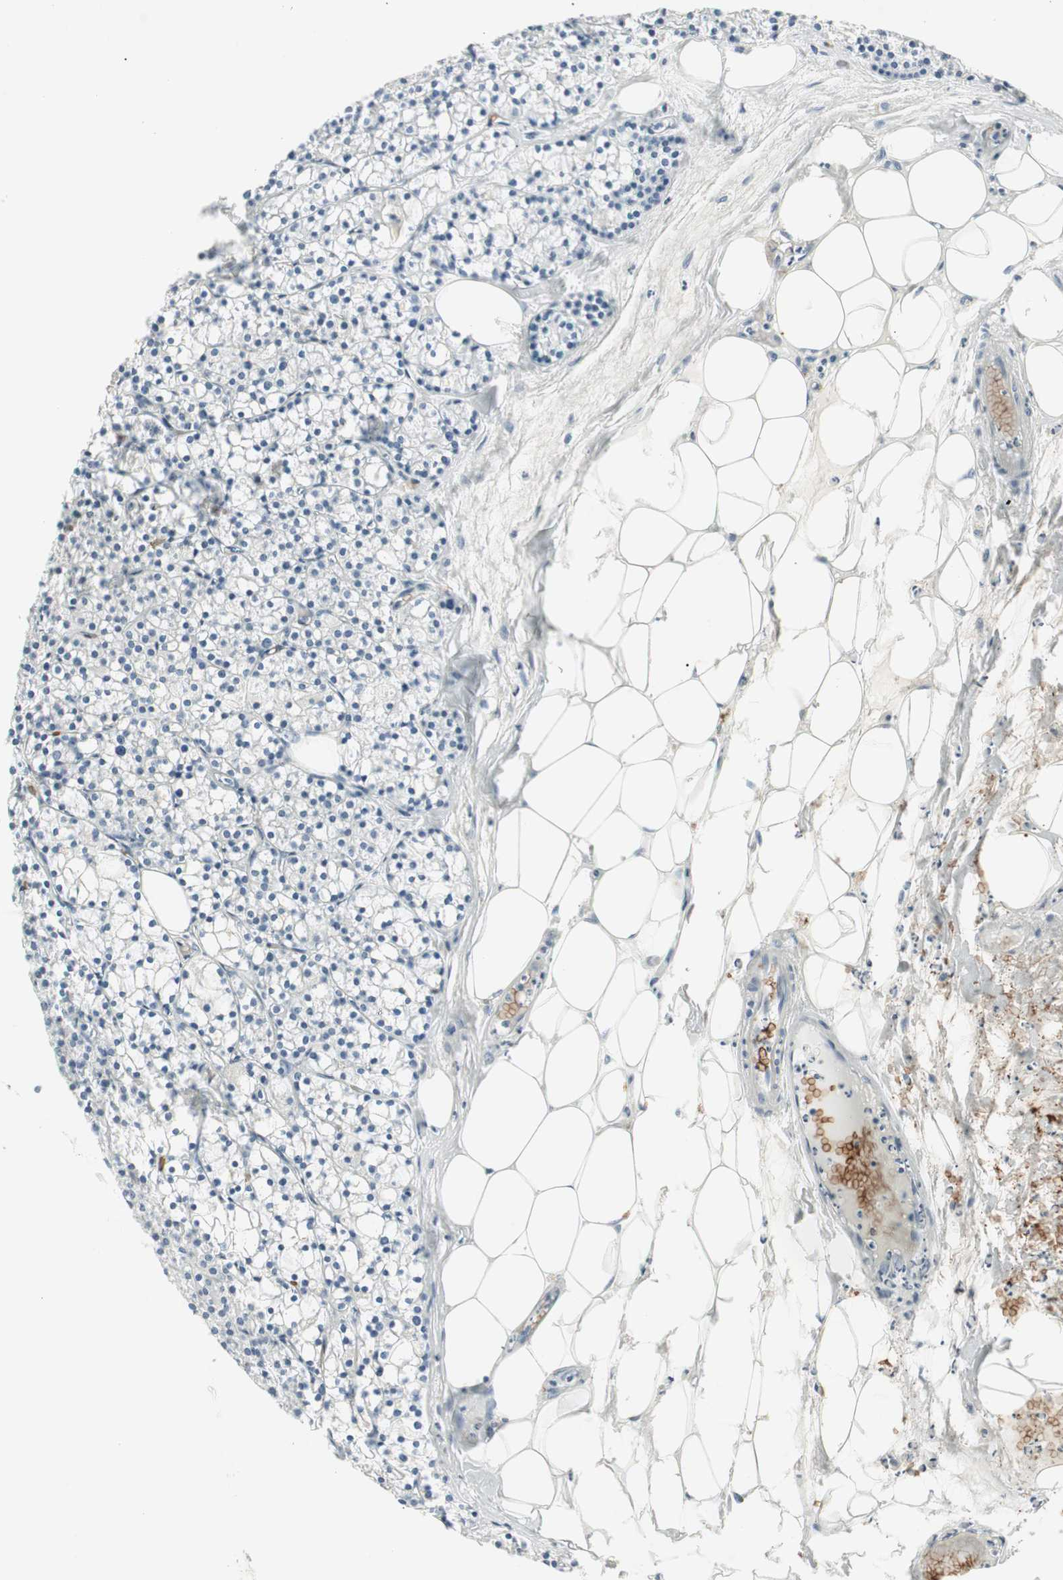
{"staining": {"intensity": "negative", "quantity": "none", "location": "none"}, "tissue": "parathyroid gland", "cell_type": "Glandular cells", "image_type": "normal", "snomed": [{"axis": "morphology", "description": "Normal tissue, NOS"}, {"axis": "topography", "description": "Parathyroid gland"}], "caption": "IHC histopathology image of benign human parathyroid gland stained for a protein (brown), which demonstrates no expression in glandular cells.", "gene": "MAP4K1", "patient": {"sex": "female", "age": 63}}